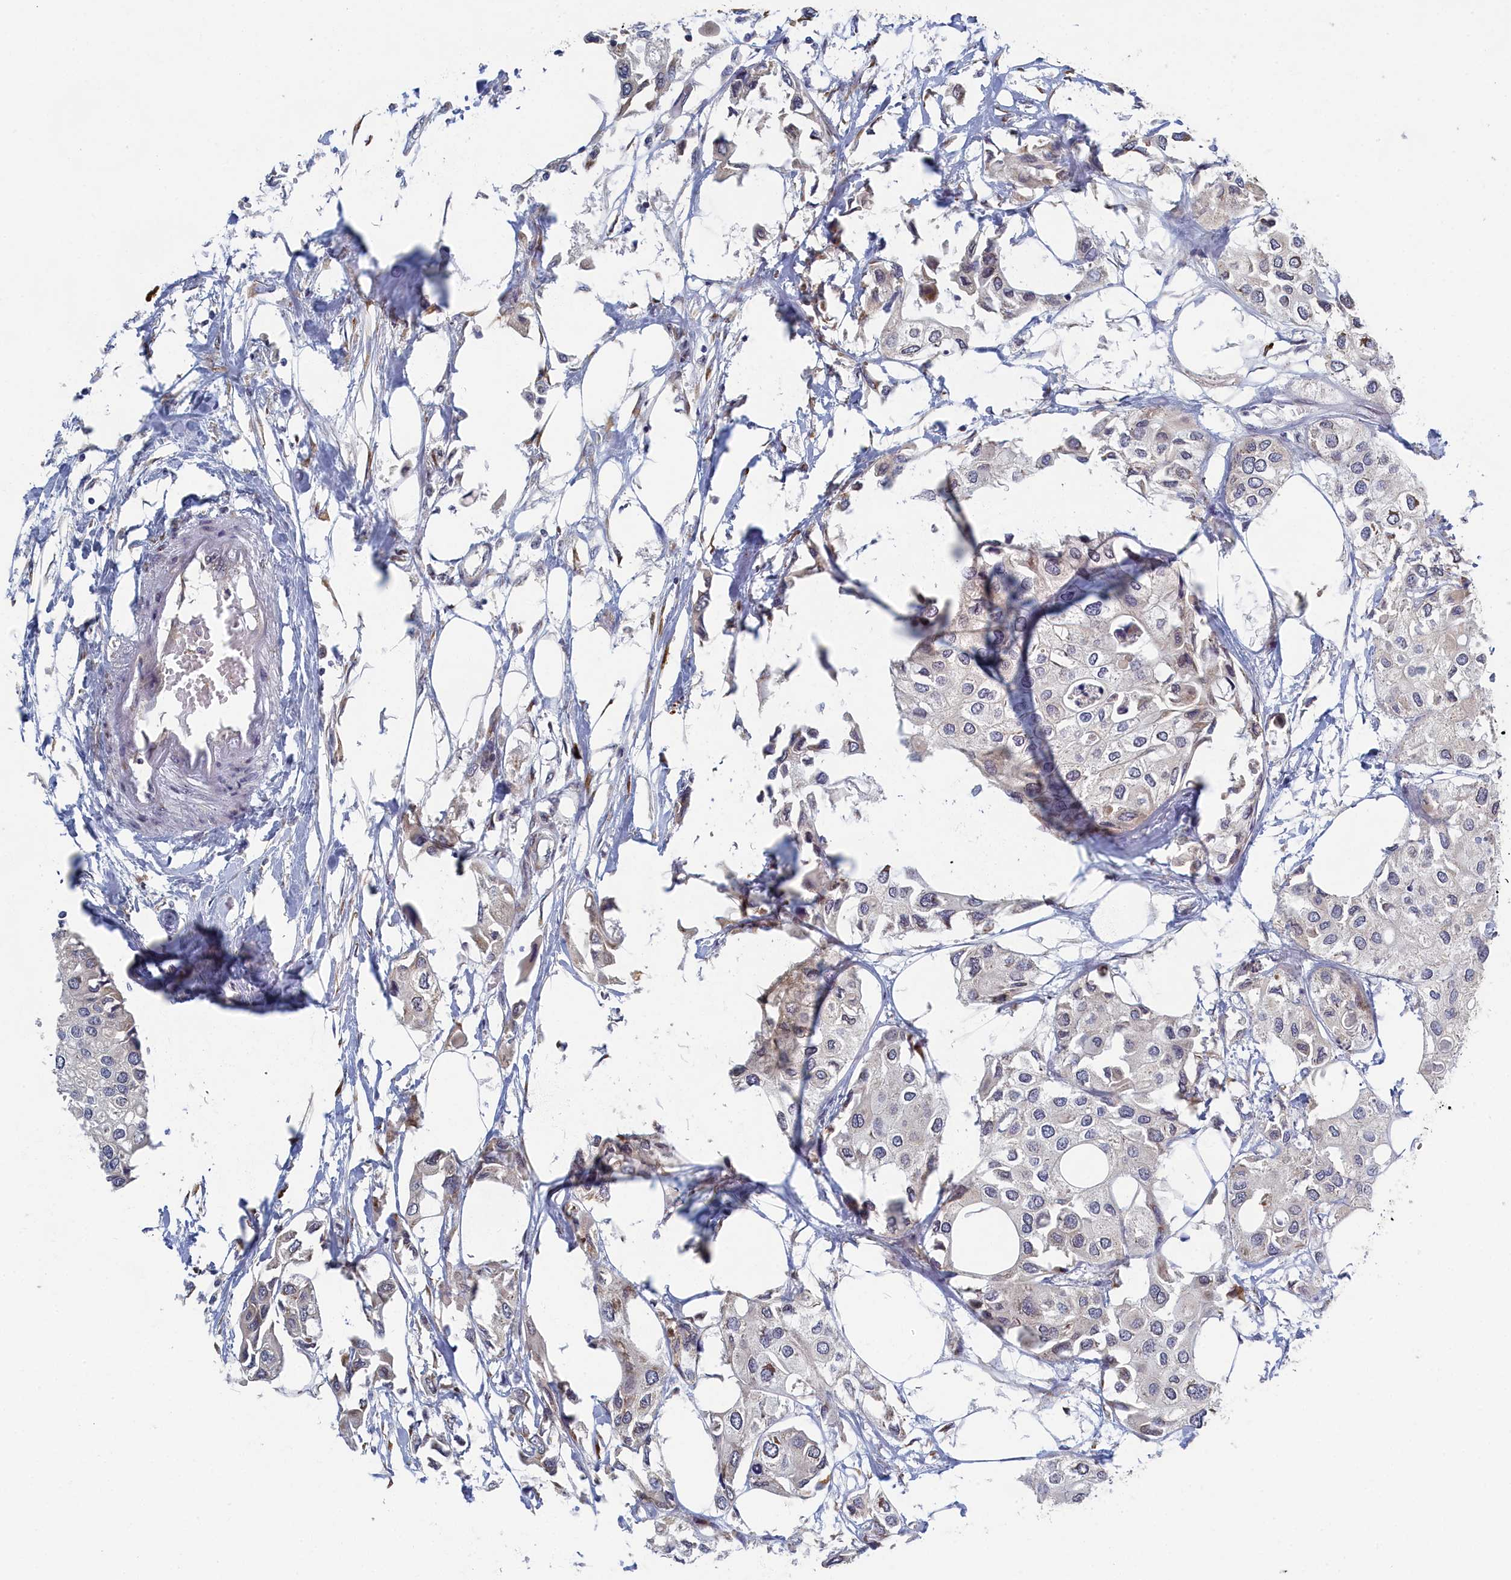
{"staining": {"intensity": "negative", "quantity": "none", "location": "none"}, "tissue": "urothelial cancer", "cell_type": "Tumor cells", "image_type": "cancer", "snomed": [{"axis": "morphology", "description": "Urothelial carcinoma, High grade"}, {"axis": "topography", "description": "Urinary bladder"}], "caption": "The immunohistochemistry histopathology image has no significant staining in tumor cells of high-grade urothelial carcinoma tissue.", "gene": "DNAJC17", "patient": {"sex": "male", "age": 64}}